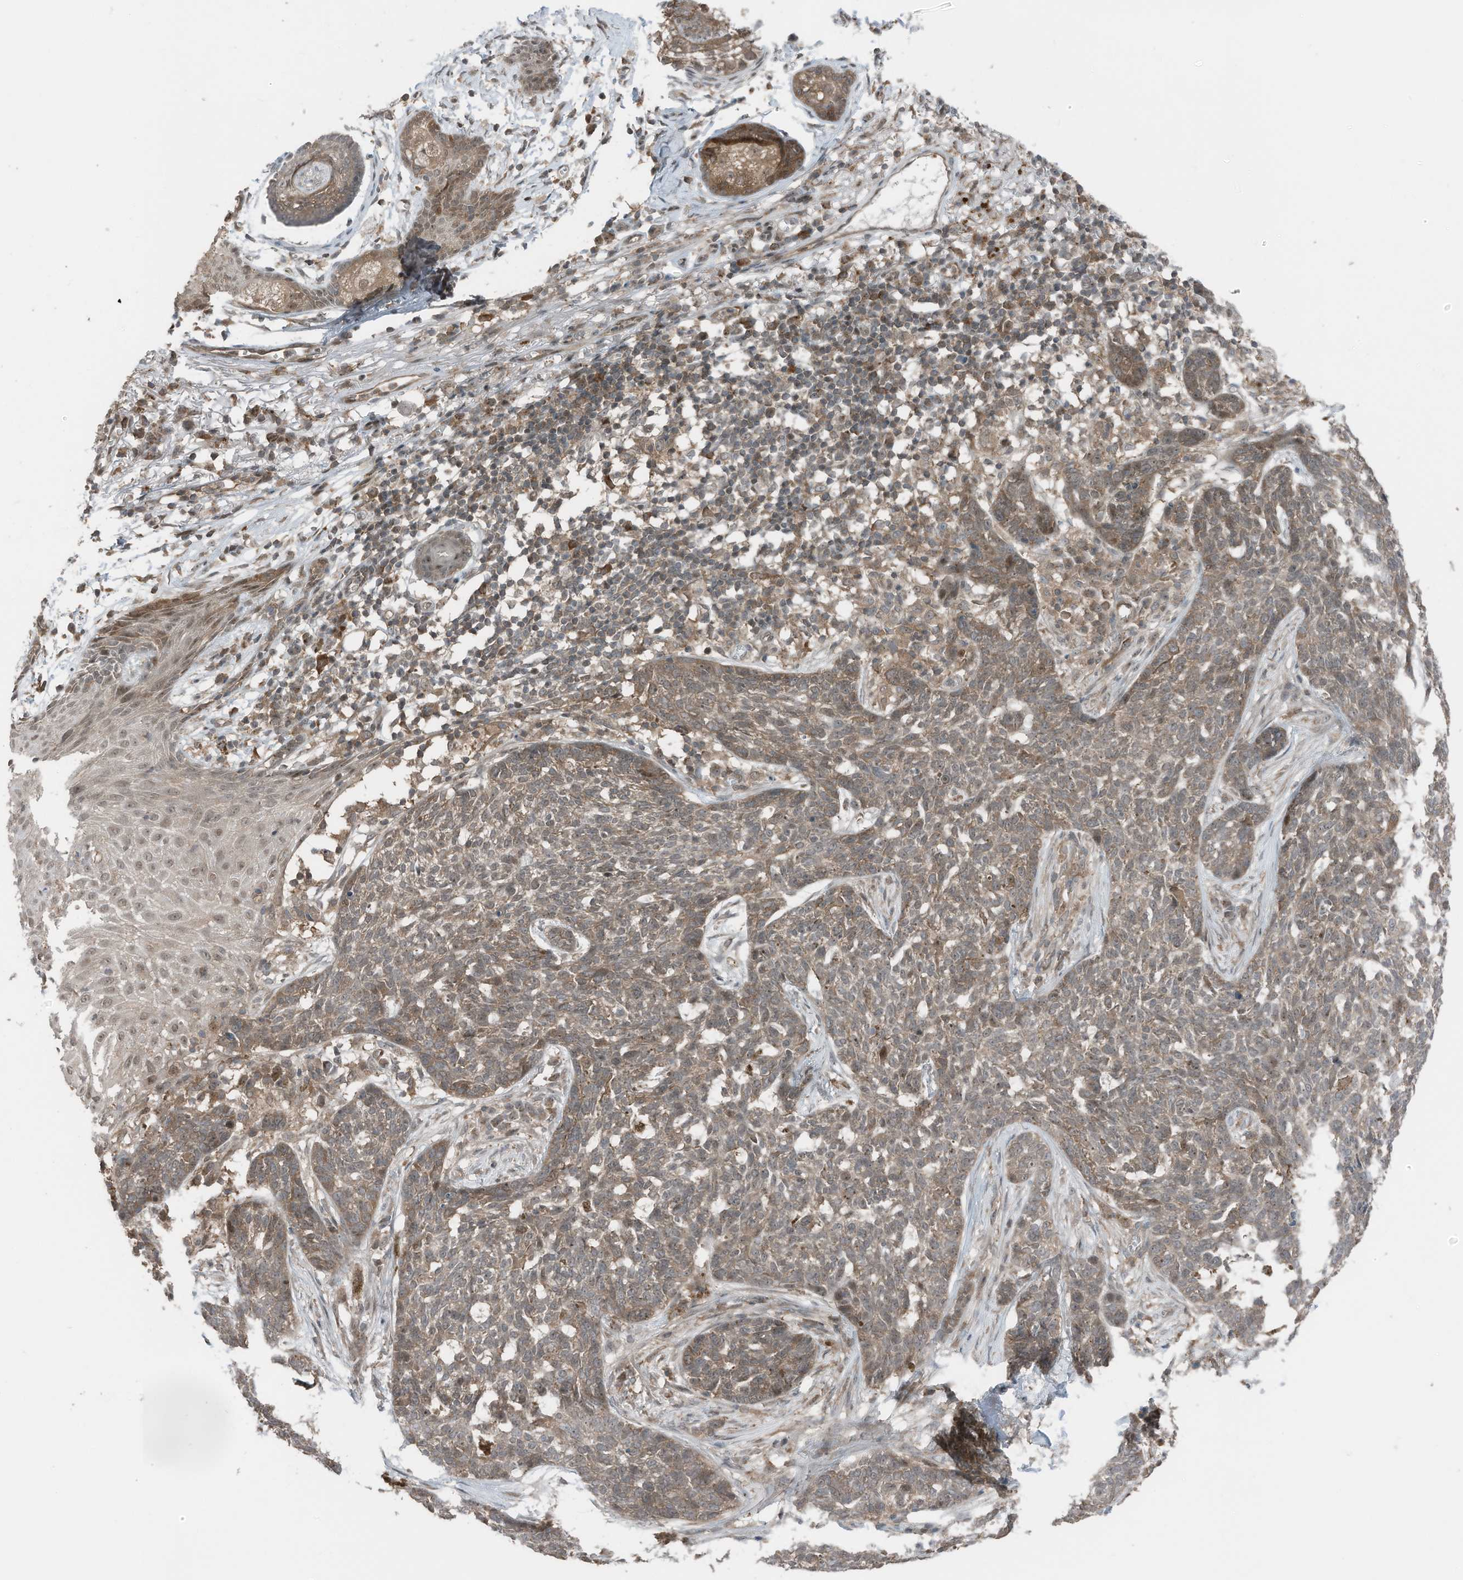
{"staining": {"intensity": "weak", "quantity": ">75%", "location": "cytoplasmic/membranous"}, "tissue": "skin cancer", "cell_type": "Tumor cells", "image_type": "cancer", "snomed": [{"axis": "morphology", "description": "Basal cell carcinoma"}, {"axis": "topography", "description": "Skin"}], "caption": "Weak cytoplasmic/membranous protein expression is identified in about >75% of tumor cells in skin basal cell carcinoma.", "gene": "TXNDC9", "patient": {"sex": "male", "age": 85}}